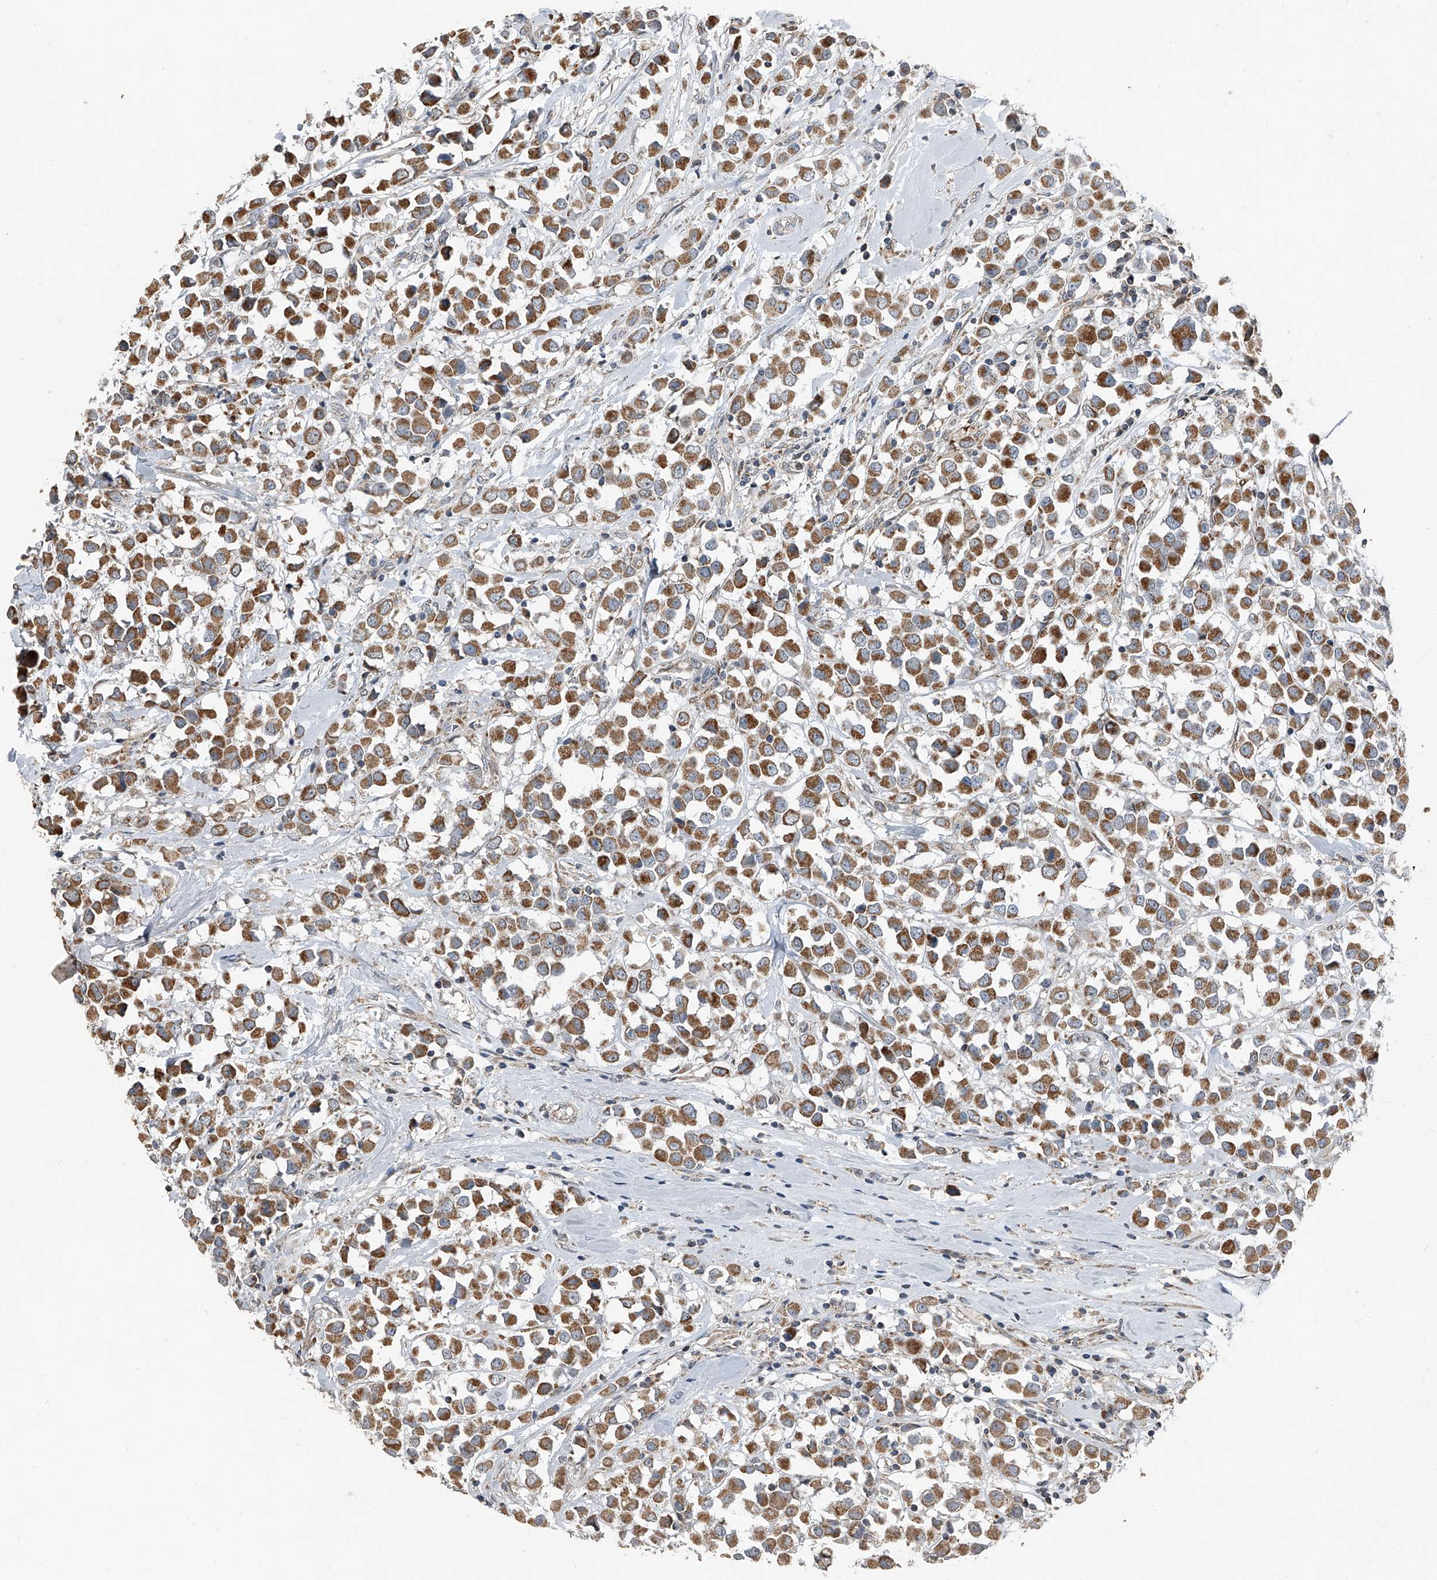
{"staining": {"intensity": "moderate", "quantity": ">75%", "location": "cytoplasmic/membranous"}, "tissue": "breast cancer", "cell_type": "Tumor cells", "image_type": "cancer", "snomed": [{"axis": "morphology", "description": "Duct carcinoma"}, {"axis": "topography", "description": "Breast"}], "caption": "Breast cancer (intraductal carcinoma) stained for a protein (brown) demonstrates moderate cytoplasmic/membranous positive expression in approximately >75% of tumor cells.", "gene": "CHRNA7", "patient": {"sex": "female", "age": 61}}